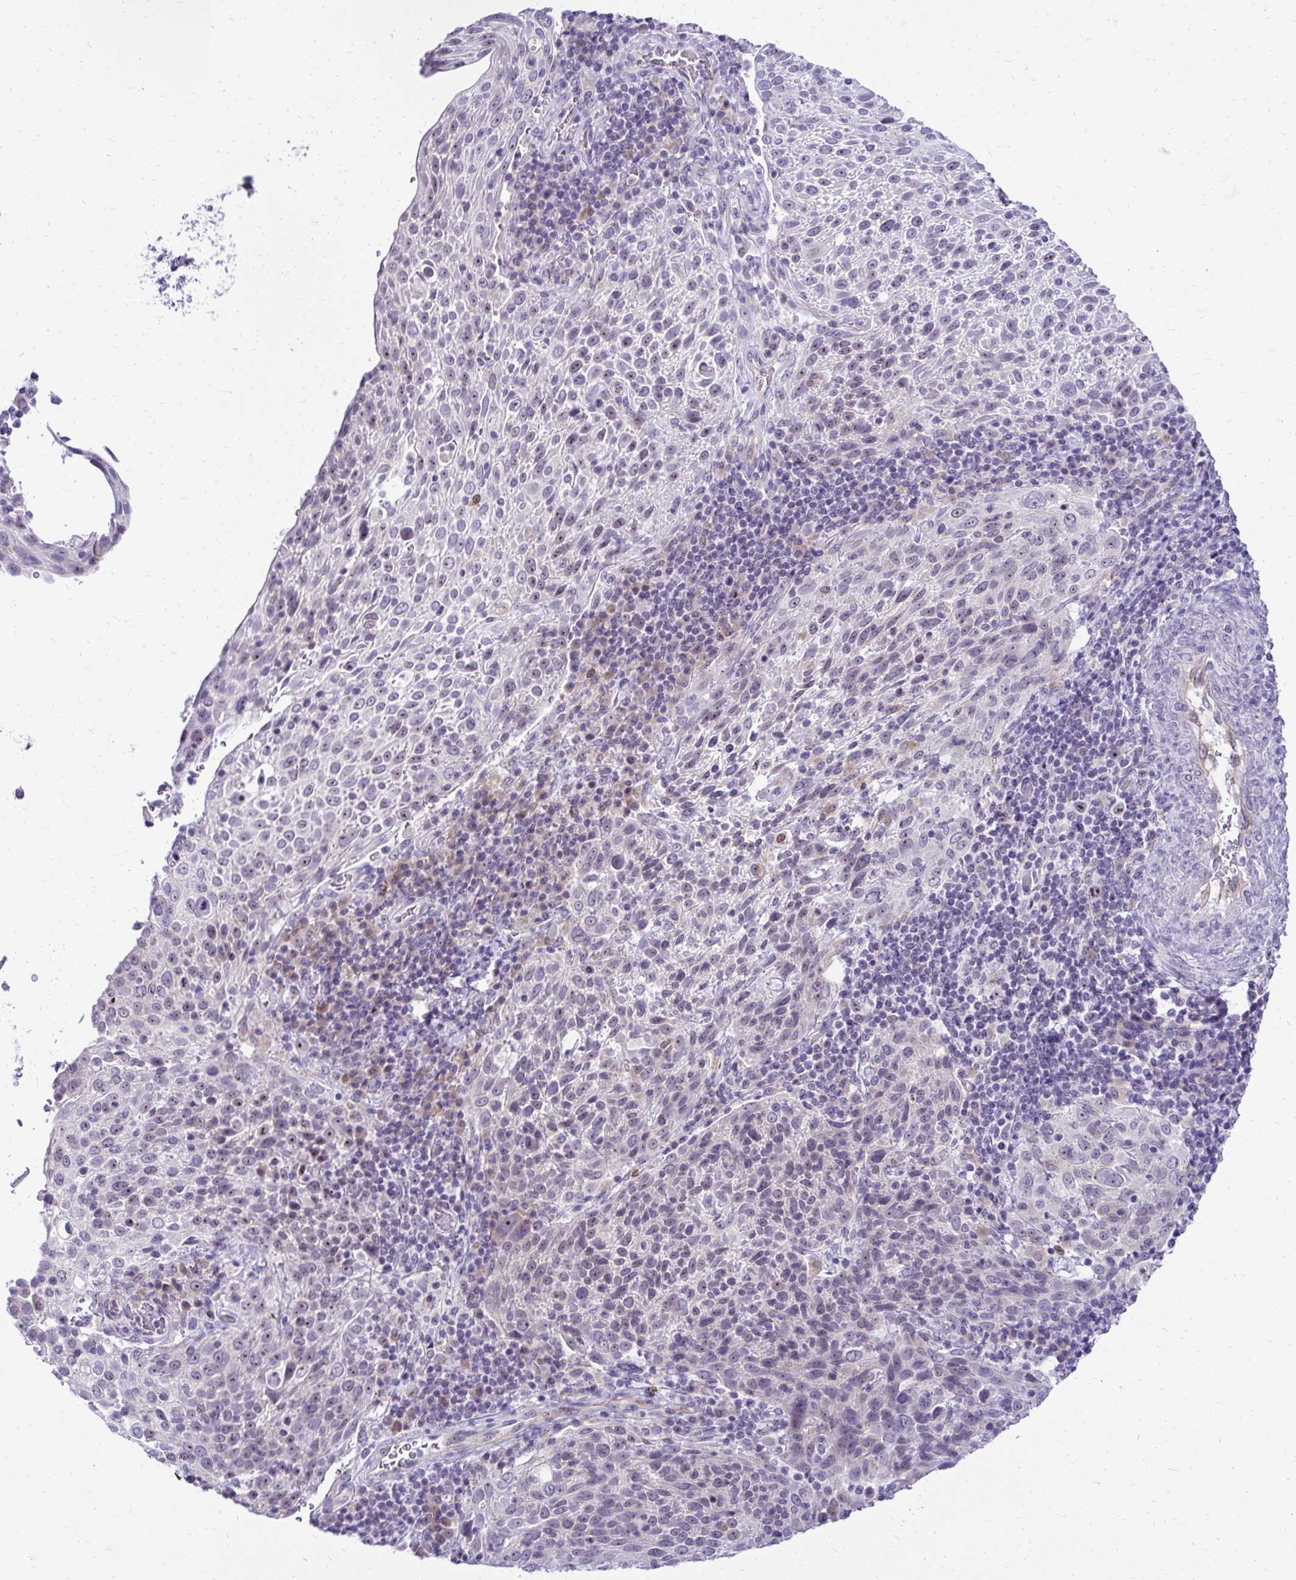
{"staining": {"intensity": "weak", "quantity": "<25%", "location": "nuclear"}, "tissue": "cervical cancer", "cell_type": "Tumor cells", "image_type": "cancer", "snomed": [{"axis": "morphology", "description": "Squamous cell carcinoma, NOS"}, {"axis": "topography", "description": "Cervix"}], "caption": "Immunohistochemical staining of cervical cancer demonstrates no significant positivity in tumor cells. (Stains: DAB IHC with hematoxylin counter stain, Microscopy: brightfield microscopy at high magnification).", "gene": "NIFK", "patient": {"sex": "female", "age": 61}}